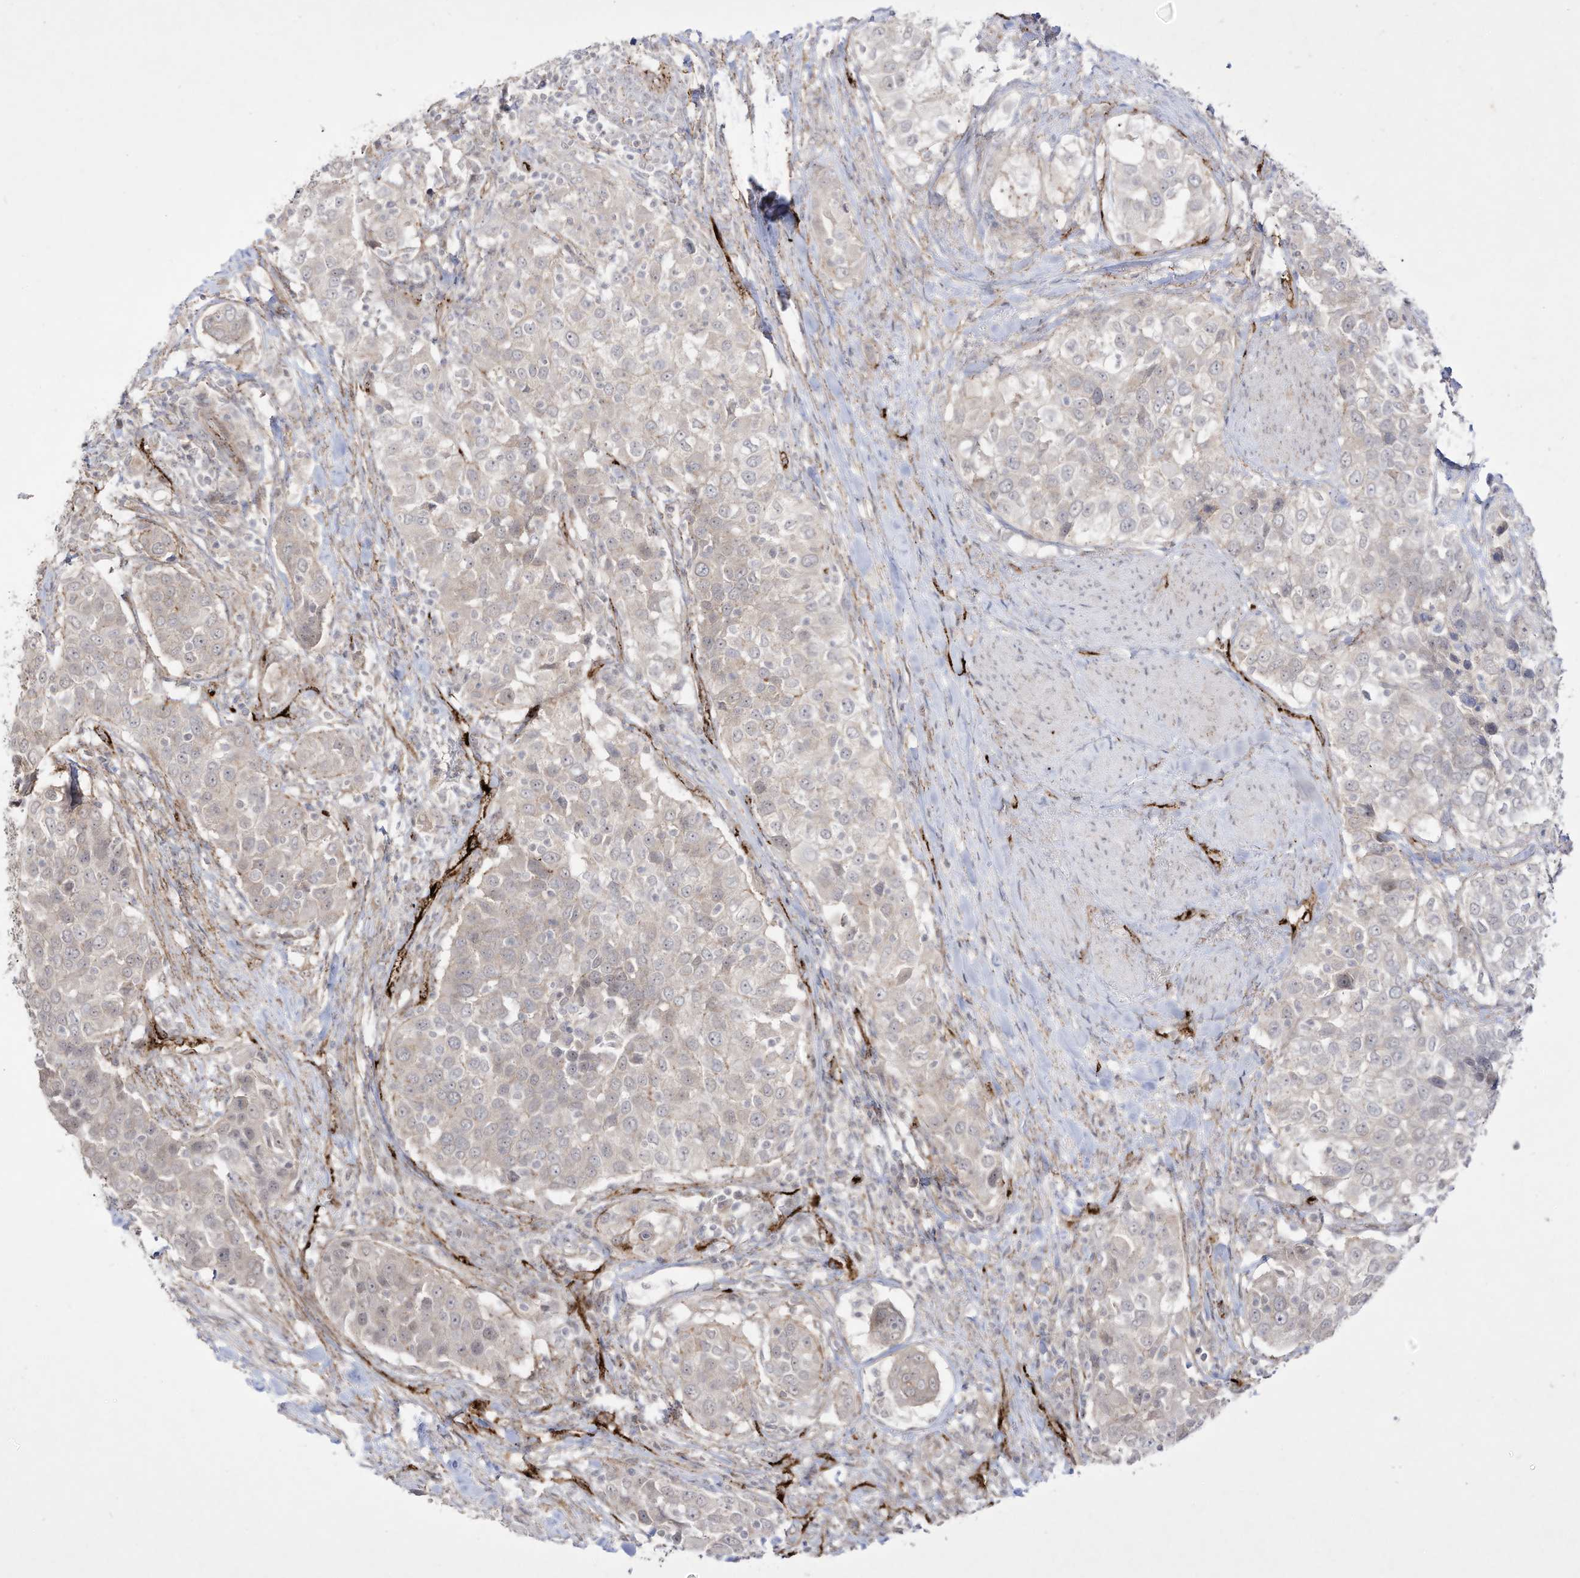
{"staining": {"intensity": "negative", "quantity": "none", "location": "none"}, "tissue": "urothelial cancer", "cell_type": "Tumor cells", "image_type": "cancer", "snomed": [{"axis": "morphology", "description": "Urothelial carcinoma, High grade"}, {"axis": "topography", "description": "Urinary bladder"}], "caption": "A histopathology image of urothelial cancer stained for a protein exhibits no brown staining in tumor cells.", "gene": "ZGRF1", "patient": {"sex": "female", "age": 80}}